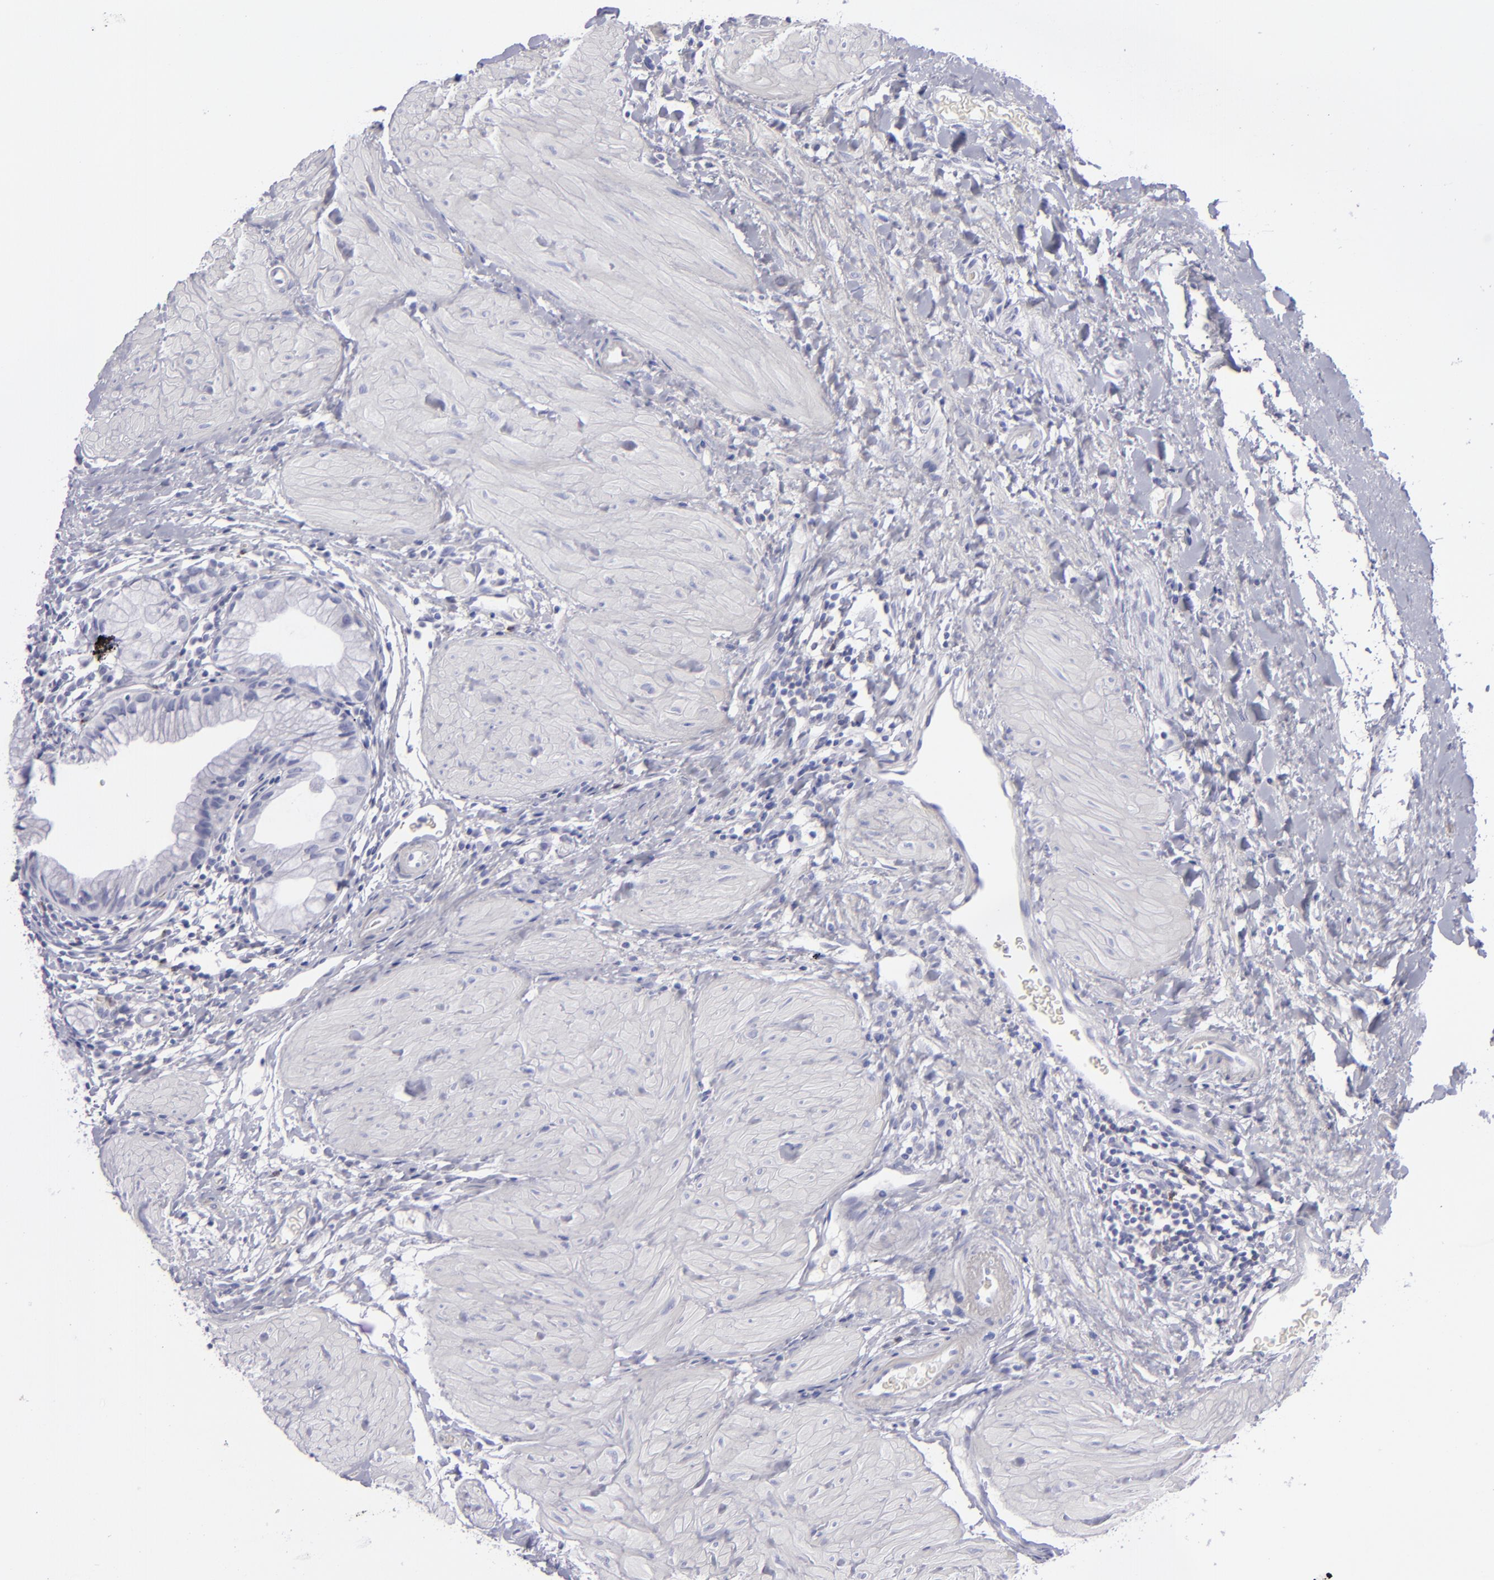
{"staining": {"intensity": "negative", "quantity": "none", "location": "none"}, "tissue": "gallbladder", "cell_type": "Glandular cells", "image_type": "normal", "snomed": [{"axis": "morphology", "description": "Normal tissue, NOS"}, {"axis": "morphology", "description": "Inflammation, NOS"}, {"axis": "topography", "description": "Gallbladder"}], "caption": "DAB (3,3'-diaminobenzidine) immunohistochemical staining of normal human gallbladder exhibits no significant staining in glandular cells.", "gene": "CD22", "patient": {"sex": "male", "age": 66}}